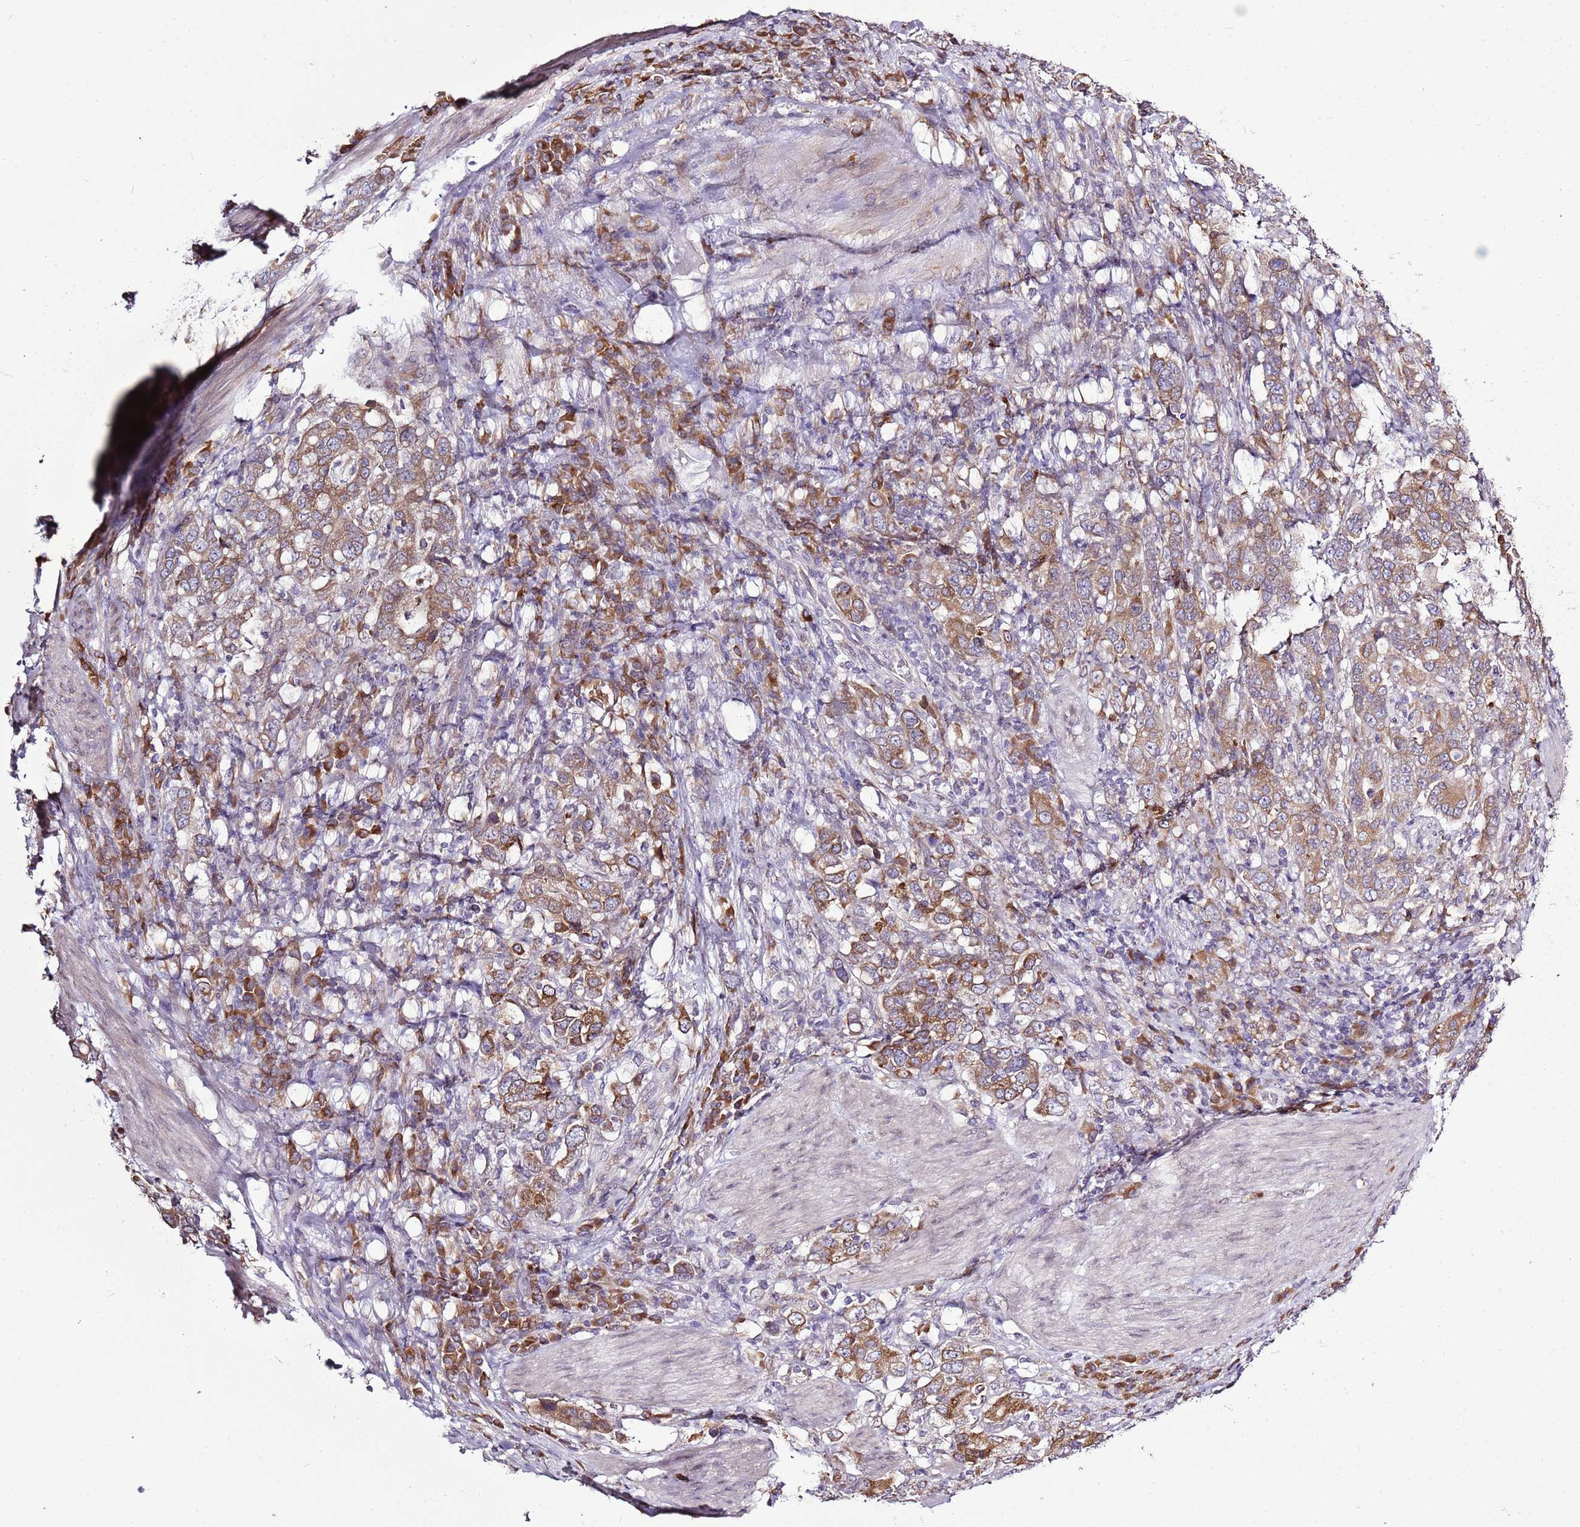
{"staining": {"intensity": "moderate", "quantity": ">75%", "location": "cytoplasmic/membranous"}, "tissue": "stomach cancer", "cell_type": "Tumor cells", "image_type": "cancer", "snomed": [{"axis": "morphology", "description": "Adenocarcinoma, NOS"}, {"axis": "topography", "description": "Stomach, upper"}, {"axis": "topography", "description": "Stomach"}], "caption": "Stomach adenocarcinoma tissue exhibits moderate cytoplasmic/membranous expression in approximately >75% of tumor cells", "gene": "TMED10", "patient": {"sex": "male", "age": 62}}